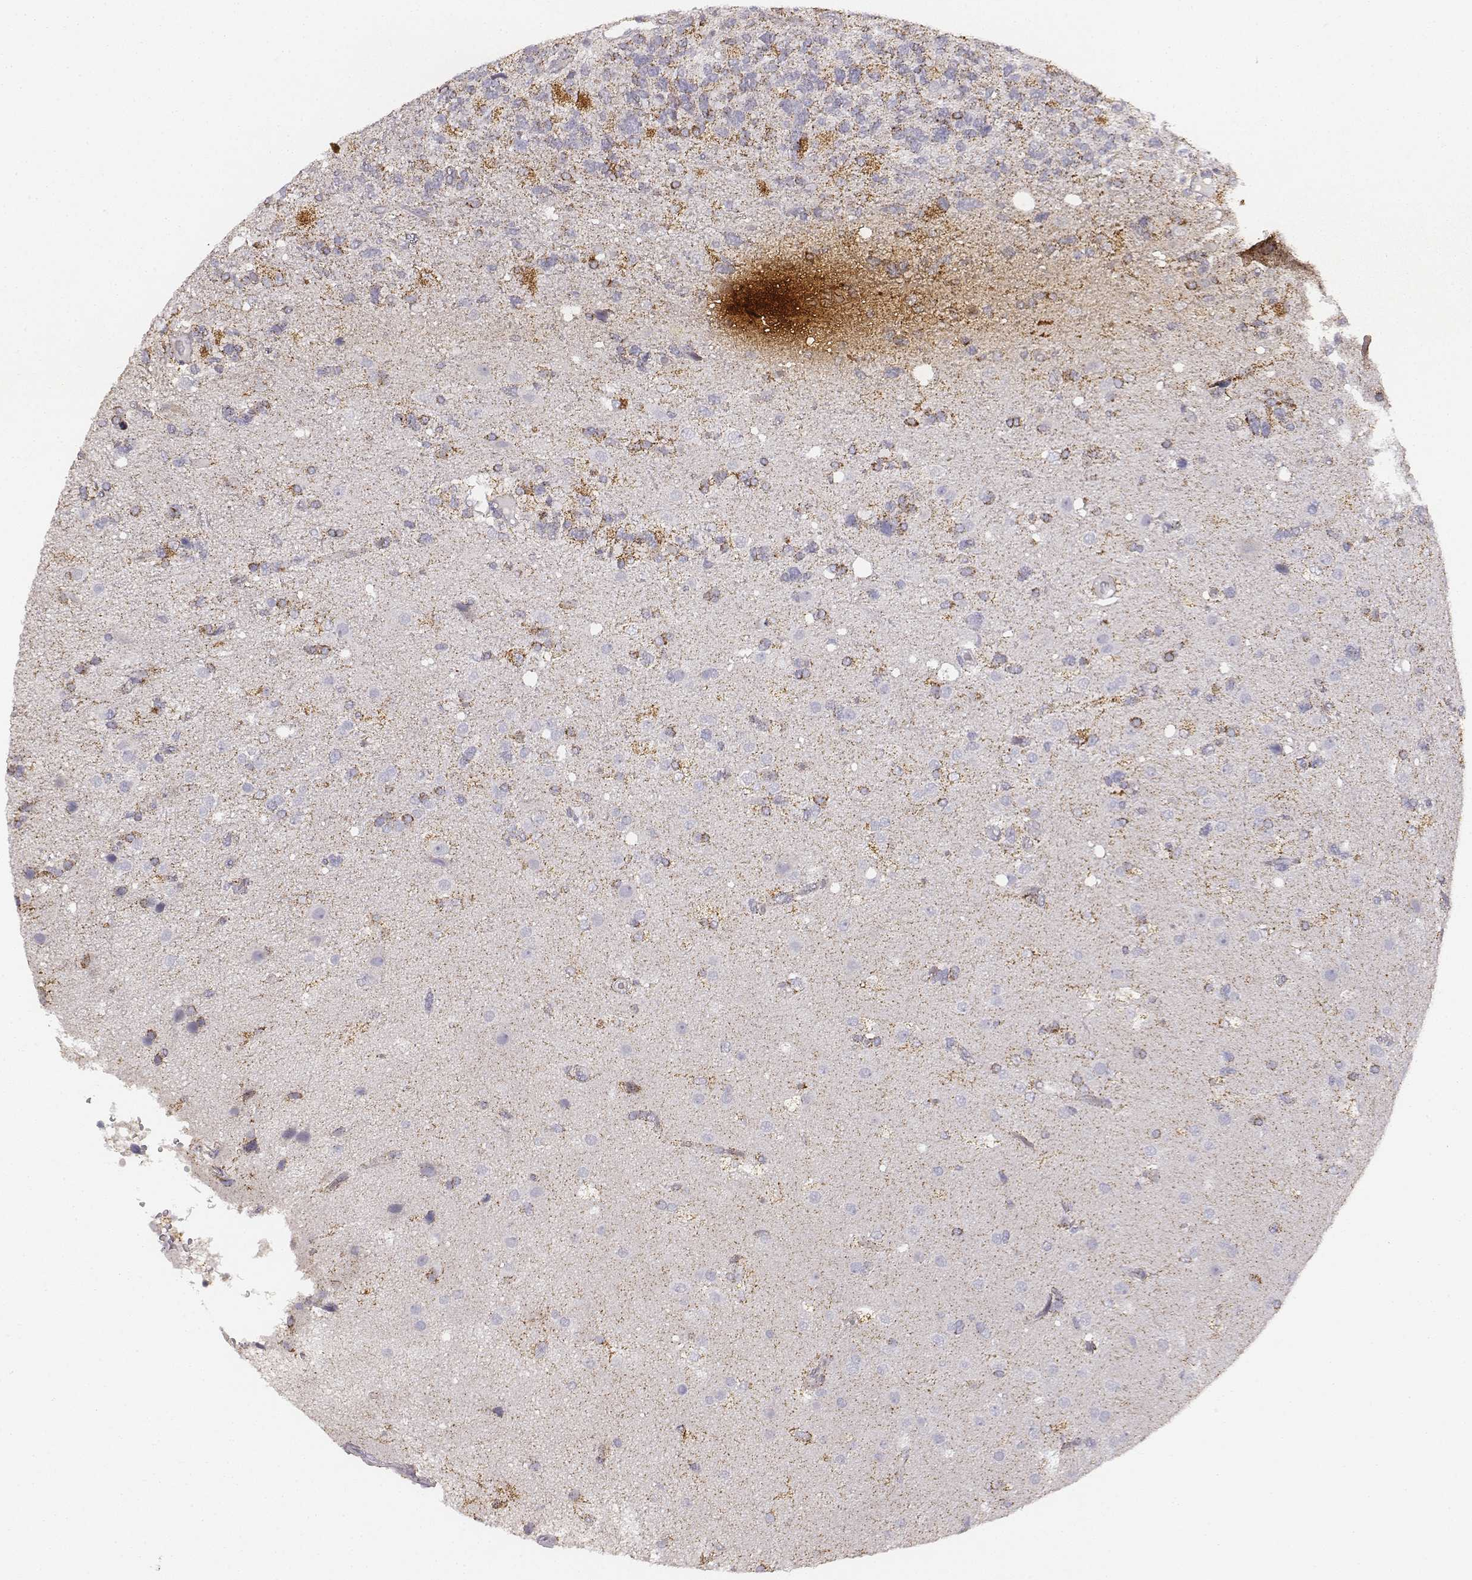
{"staining": {"intensity": "moderate", "quantity": "25%-75%", "location": "cytoplasmic/membranous"}, "tissue": "glioma", "cell_type": "Tumor cells", "image_type": "cancer", "snomed": [{"axis": "morphology", "description": "Glioma, malignant, High grade"}, {"axis": "topography", "description": "Brain"}], "caption": "Glioma stained for a protein shows moderate cytoplasmic/membranous positivity in tumor cells.", "gene": "ABCD3", "patient": {"sex": "female", "age": 71}}